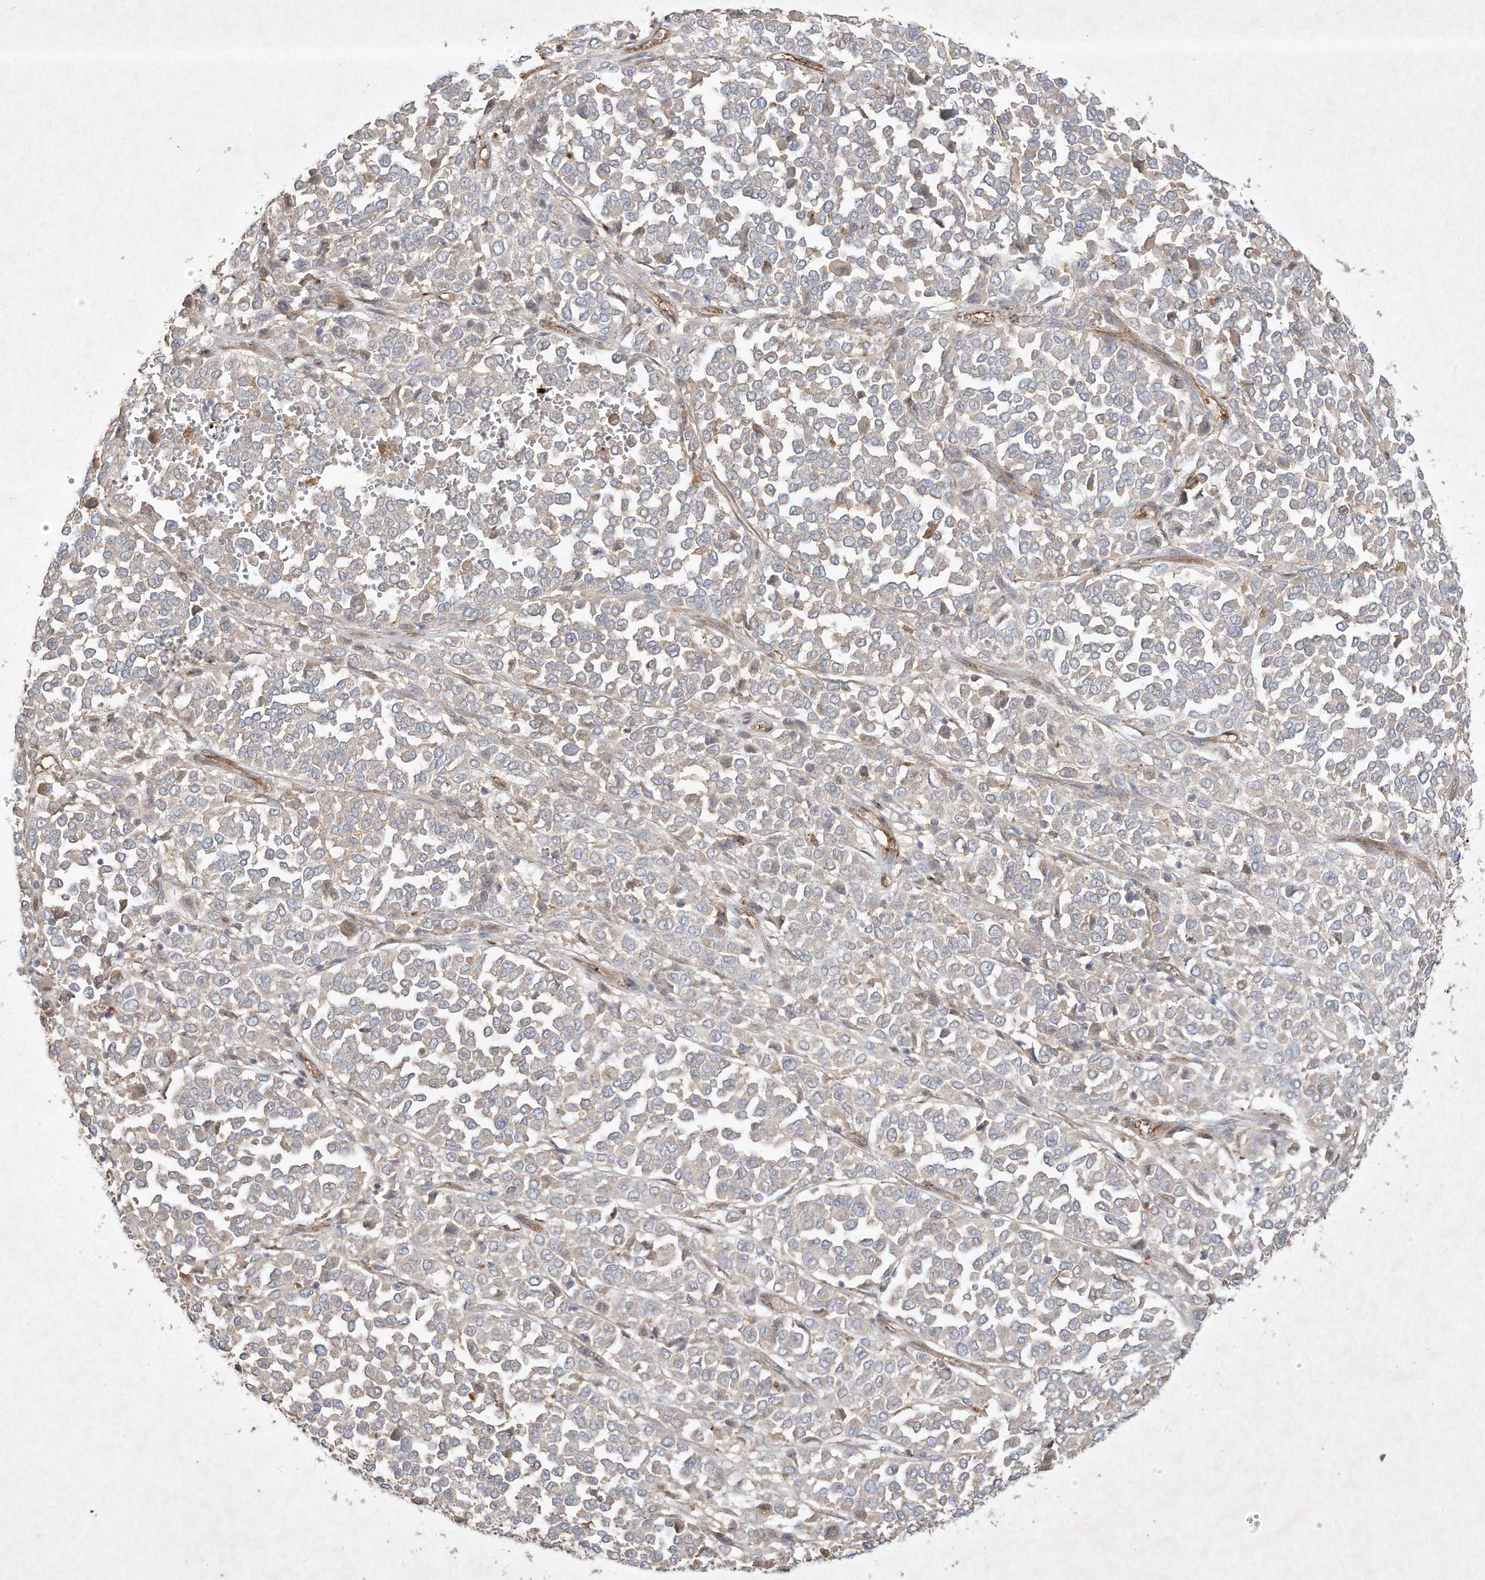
{"staining": {"intensity": "negative", "quantity": "none", "location": "none"}, "tissue": "melanoma", "cell_type": "Tumor cells", "image_type": "cancer", "snomed": [{"axis": "morphology", "description": "Malignant melanoma, Metastatic site"}, {"axis": "topography", "description": "Pancreas"}], "caption": "Tumor cells show no significant protein positivity in malignant melanoma (metastatic site). The staining was performed using DAB (3,3'-diaminobenzidine) to visualize the protein expression in brown, while the nuclei were stained in blue with hematoxylin (Magnification: 20x).", "gene": "HTR5A", "patient": {"sex": "female", "age": 30}}